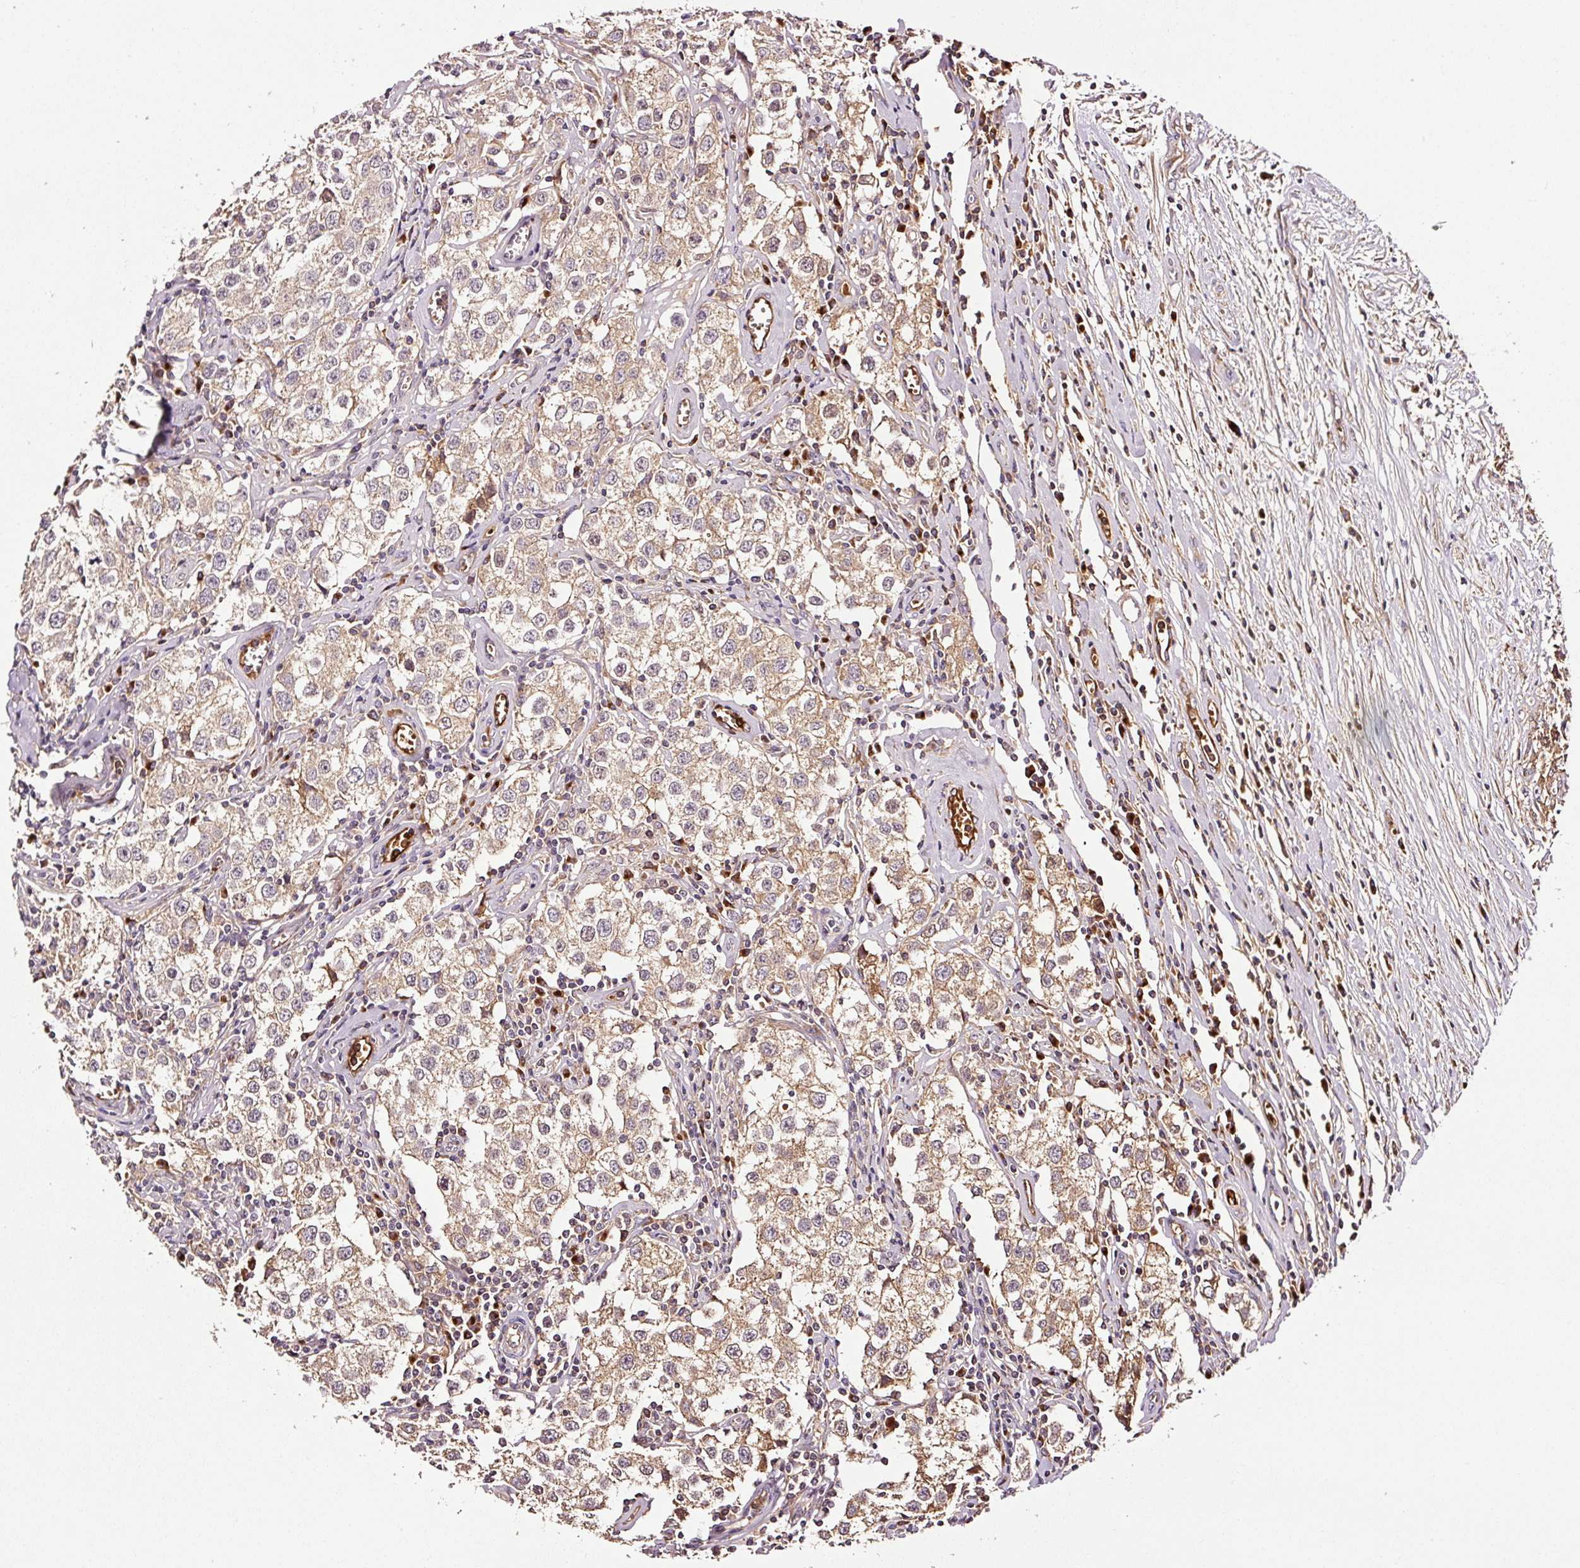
{"staining": {"intensity": "weak", "quantity": ">75%", "location": "cytoplasmic/membranous"}, "tissue": "testis cancer", "cell_type": "Tumor cells", "image_type": "cancer", "snomed": [{"axis": "morphology", "description": "Seminoma, NOS"}, {"axis": "morphology", "description": "Carcinoma, Embryonal, NOS"}, {"axis": "topography", "description": "Testis"}], "caption": "An immunohistochemistry (IHC) photomicrograph of tumor tissue is shown. Protein staining in brown highlights weak cytoplasmic/membranous positivity in testis cancer (embryonal carcinoma) within tumor cells.", "gene": "PGLYRP2", "patient": {"sex": "male", "age": 43}}